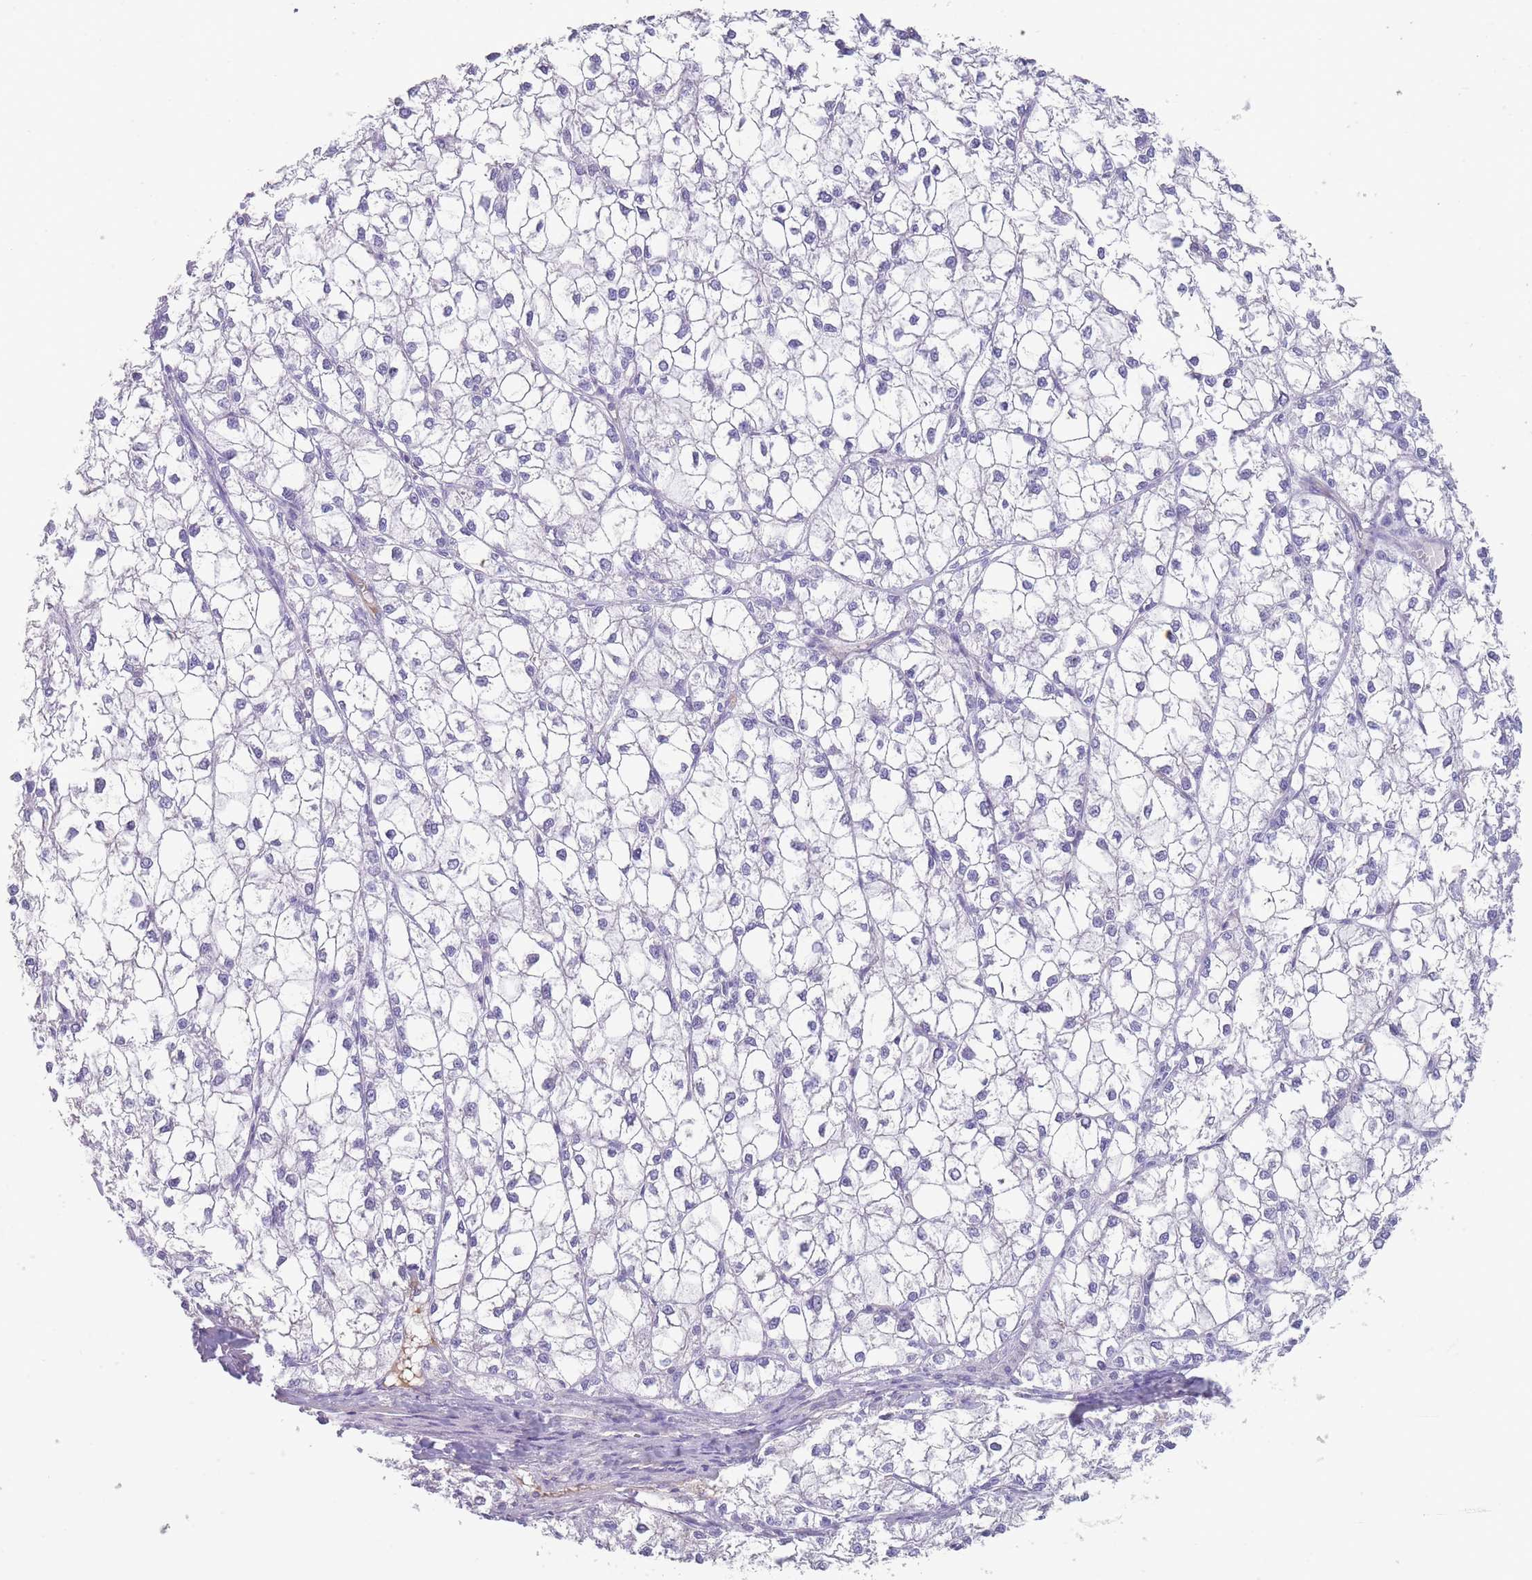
{"staining": {"intensity": "negative", "quantity": "none", "location": "none"}, "tissue": "liver cancer", "cell_type": "Tumor cells", "image_type": "cancer", "snomed": [{"axis": "morphology", "description": "Carcinoma, Hepatocellular, NOS"}, {"axis": "topography", "description": "Liver"}], "caption": "The immunohistochemistry (IHC) histopathology image has no significant expression in tumor cells of hepatocellular carcinoma (liver) tissue. (DAB (3,3'-diaminobenzidine) IHC, high magnification).", "gene": "MRPS14", "patient": {"sex": "female", "age": 43}}